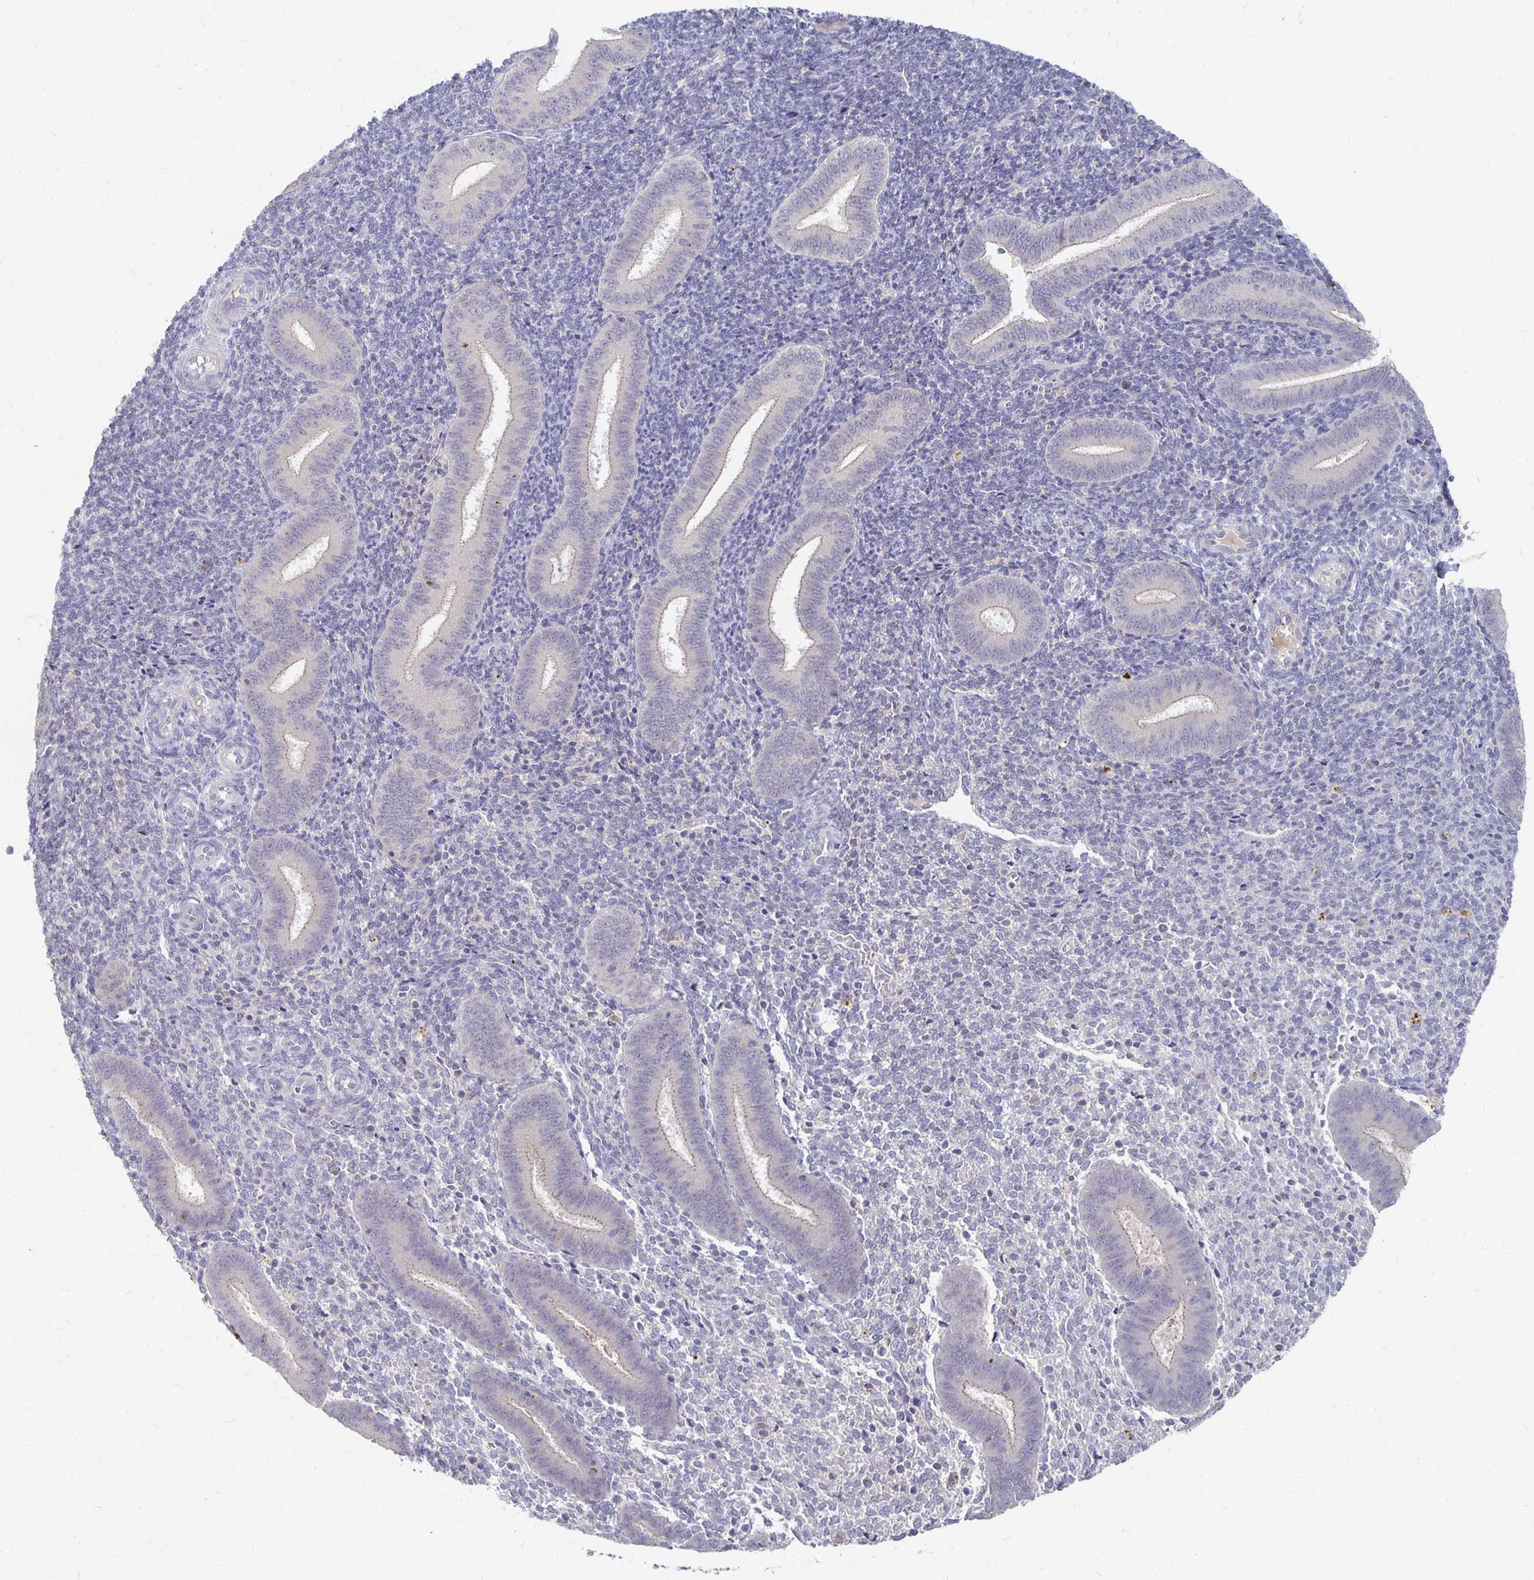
{"staining": {"intensity": "negative", "quantity": "none", "location": "none"}, "tissue": "endometrium", "cell_type": "Cells in endometrial stroma", "image_type": "normal", "snomed": [{"axis": "morphology", "description": "Normal tissue, NOS"}, {"axis": "topography", "description": "Endometrium"}], "caption": "High magnification brightfield microscopy of benign endometrium stained with DAB (3,3'-diaminobenzidine) (brown) and counterstained with hematoxylin (blue): cells in endometrial stroma show no significant expression.", "gene": "FKRP", "patient": {"sex": "female", "age": 25}}